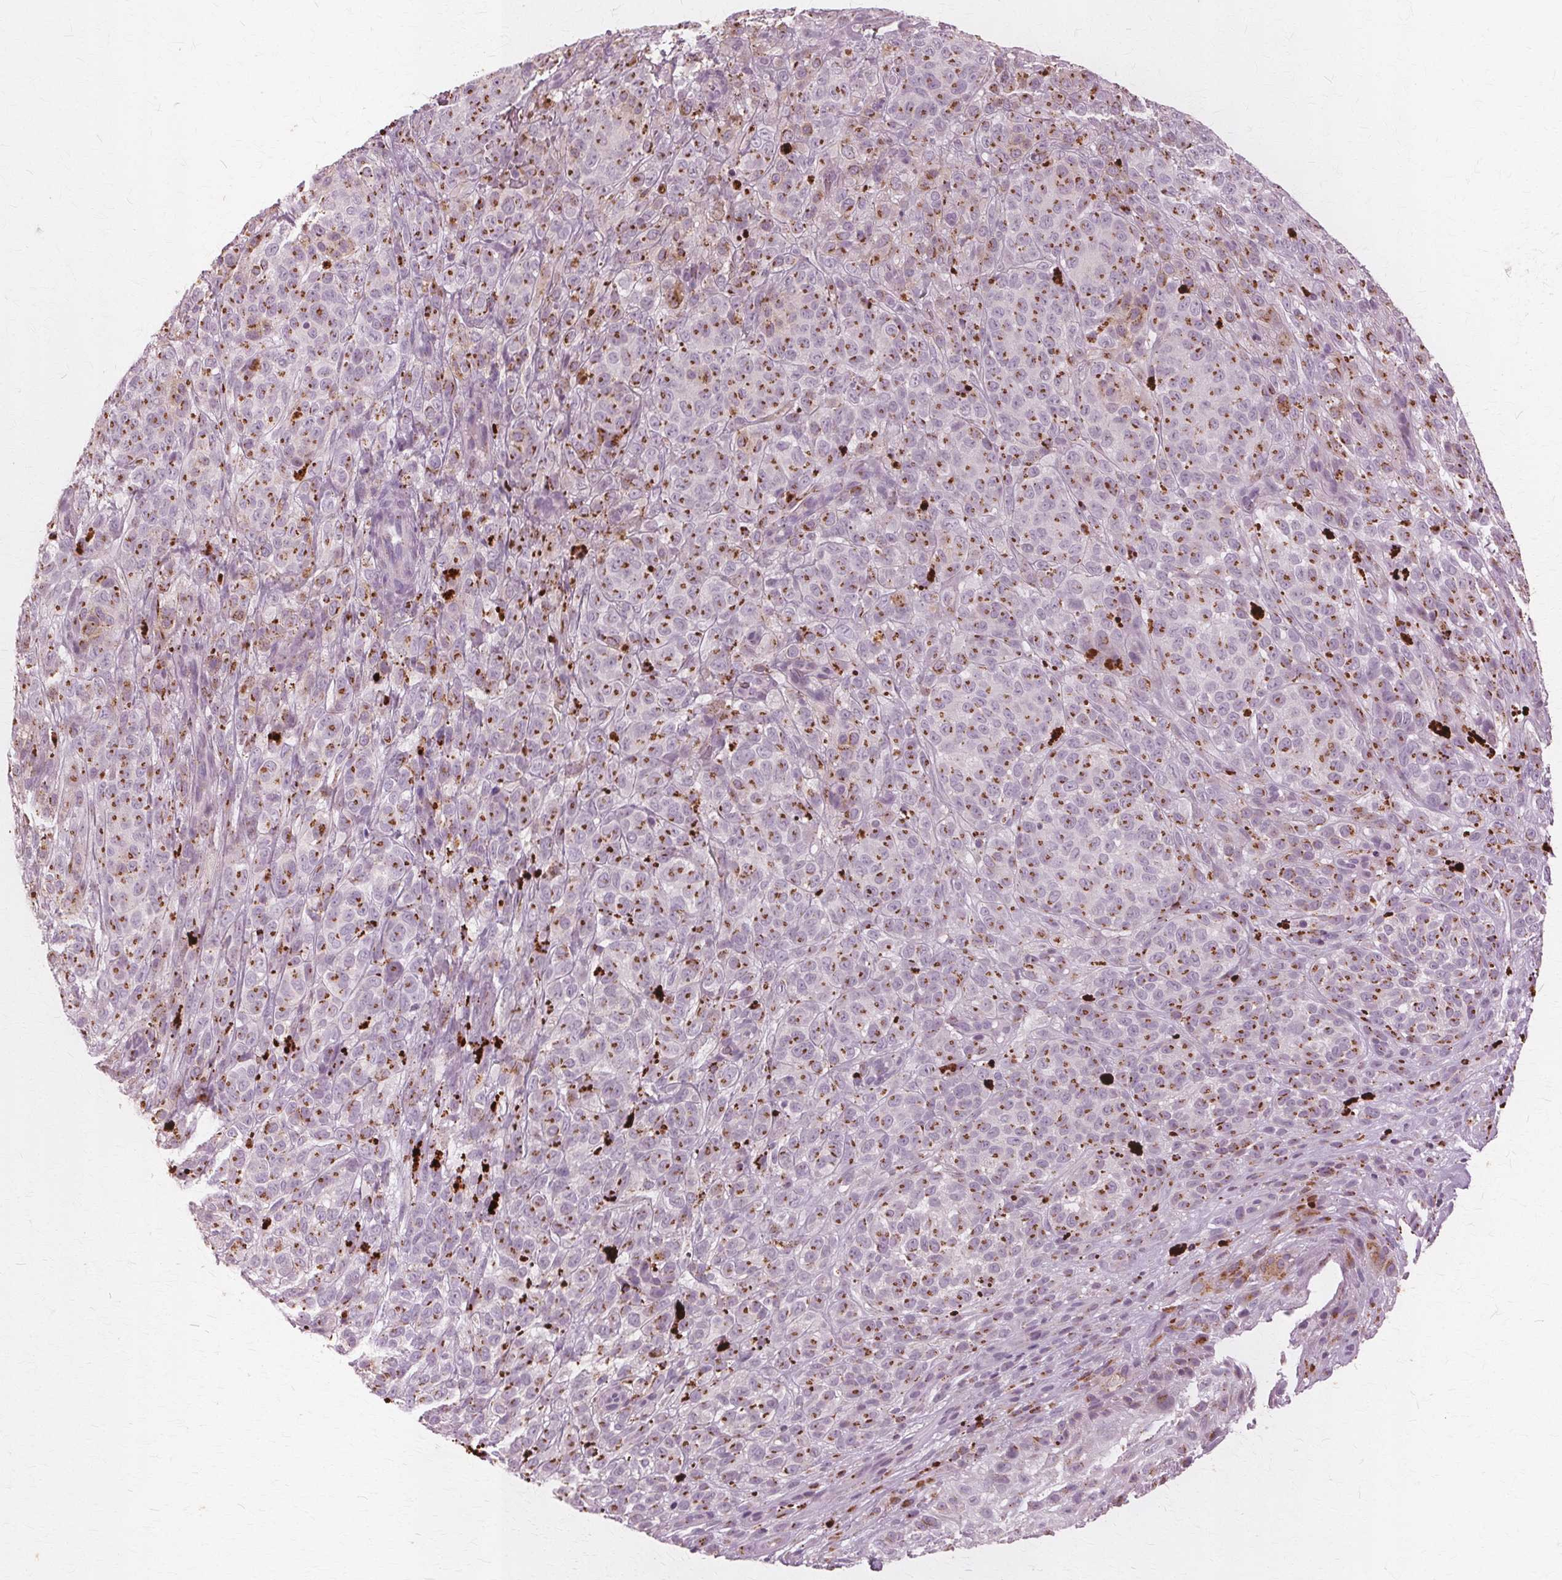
{"staining": {"intensity": "moderate", "quantity": "25%-75%", "location": "cytoplasmic/membranous"}, "tissue": "melanoma", "cell_type": "Tumor cells", "image_type": "cancer", "snomed": [{"axis": "morphology", "description": "Malignant melanoma, NOS"}, {"axis": "topography", "description": "Skin"}], "caption": "A high-resolution histopathology image shows immunohistochemistry (IHC) staining of malignant melanoma, which demonstrates moderate cytoplasmic/membranous positivity in about 25%-75% of tumor cells.", "gene": "DNASE2", "patient": {"sex": "female", "age": 86}}